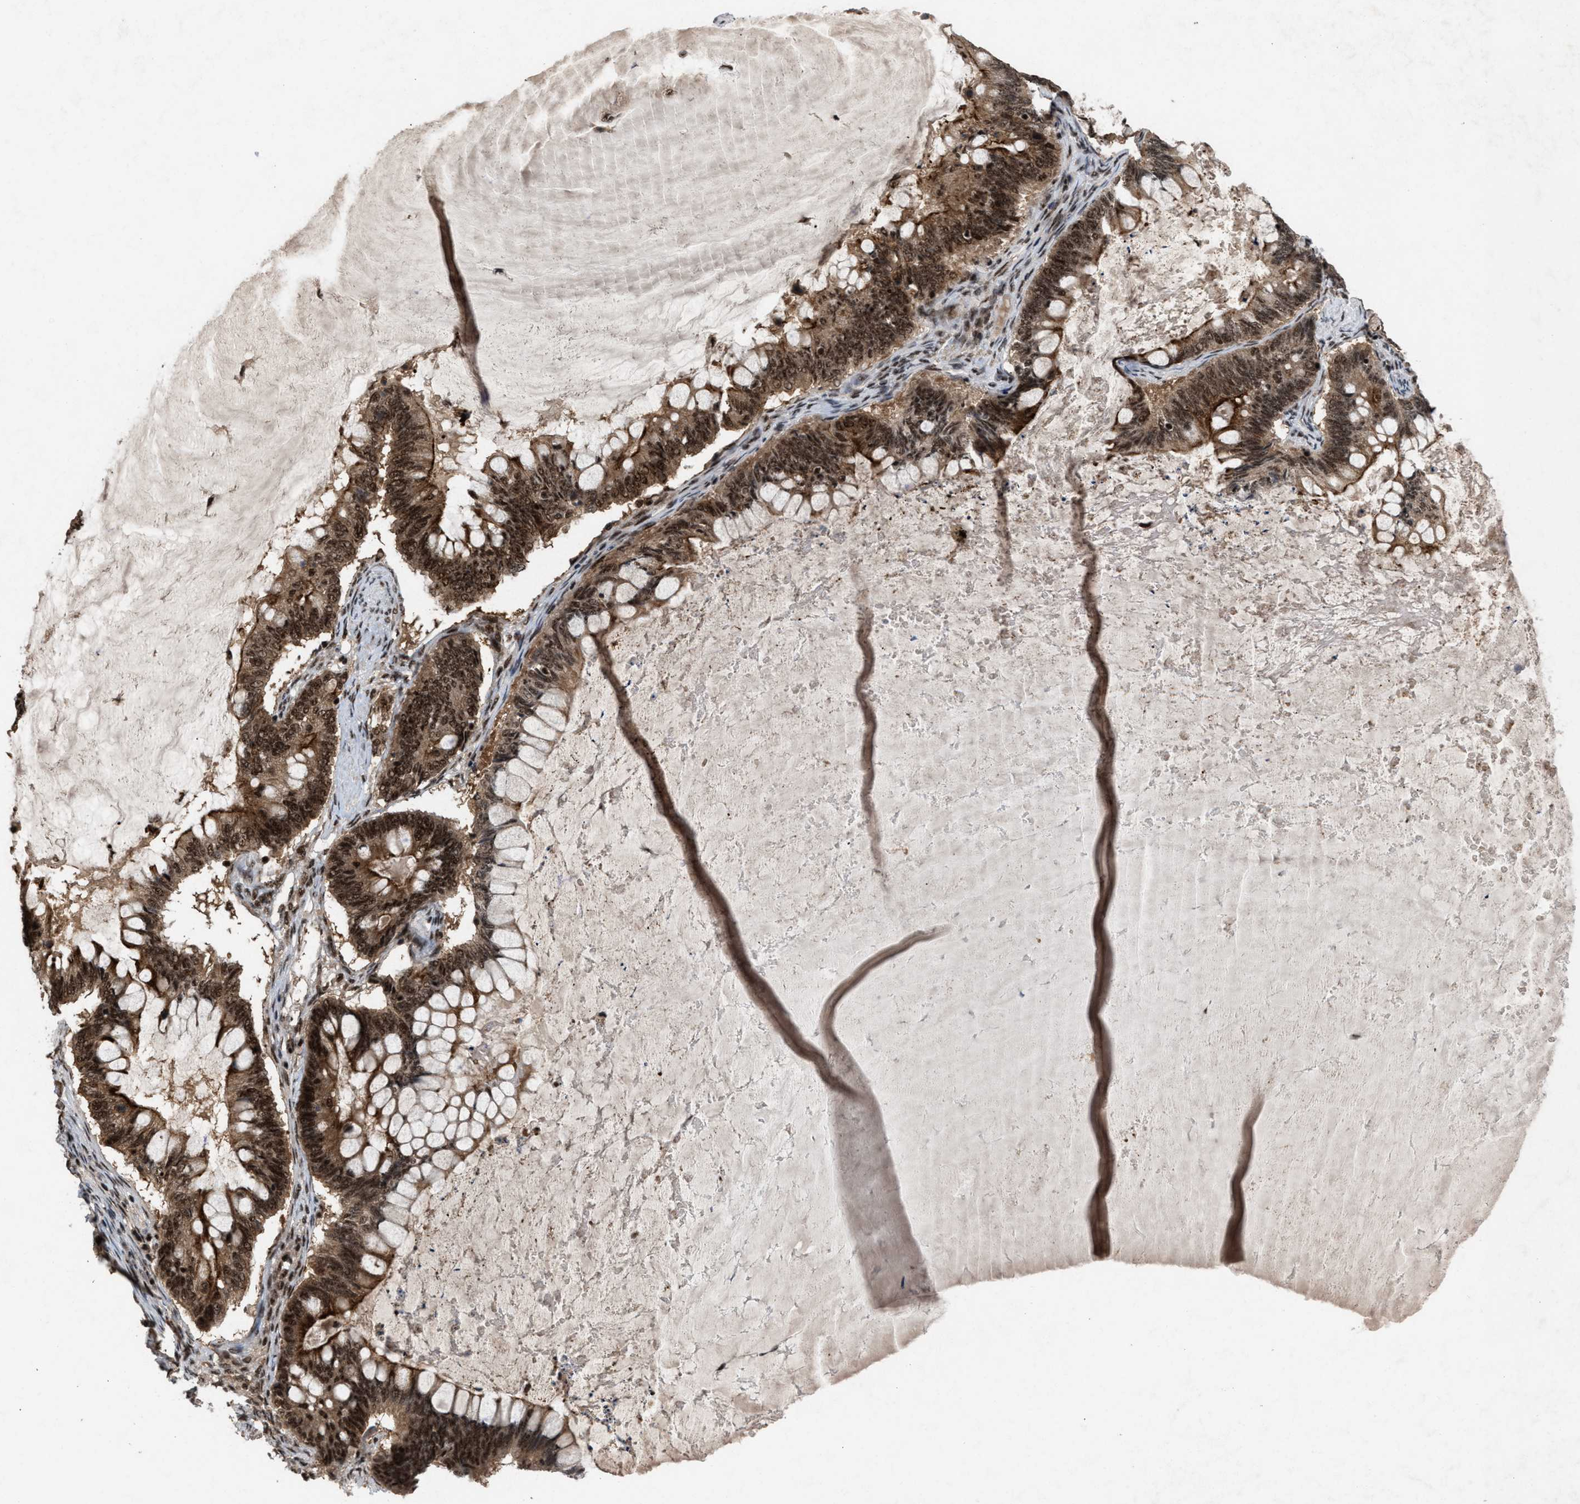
{"staining": {"intensity": "strong", "quantity": ">75%", "location": "cytoplasmic/membranous,nuclear"}, "tissue": "ovarian cancer", "cell_type": "Tumor cells", "image_type": "cancer", "snomed": [{"axis": "morphology", "description": "Cystadenocarcinoma, mucinous, NOS"}, {"axis": "topography", "description": "Ovary"}], "caption": "Strong cytoplasmic/membranous and nuclear expression for a protein is appreciated in approximately >75% of tumor cells of ovarian cancer using immunohistochemistry.", "gene": "PRPF4", "patient": {"sex": "female", "age": 61}}